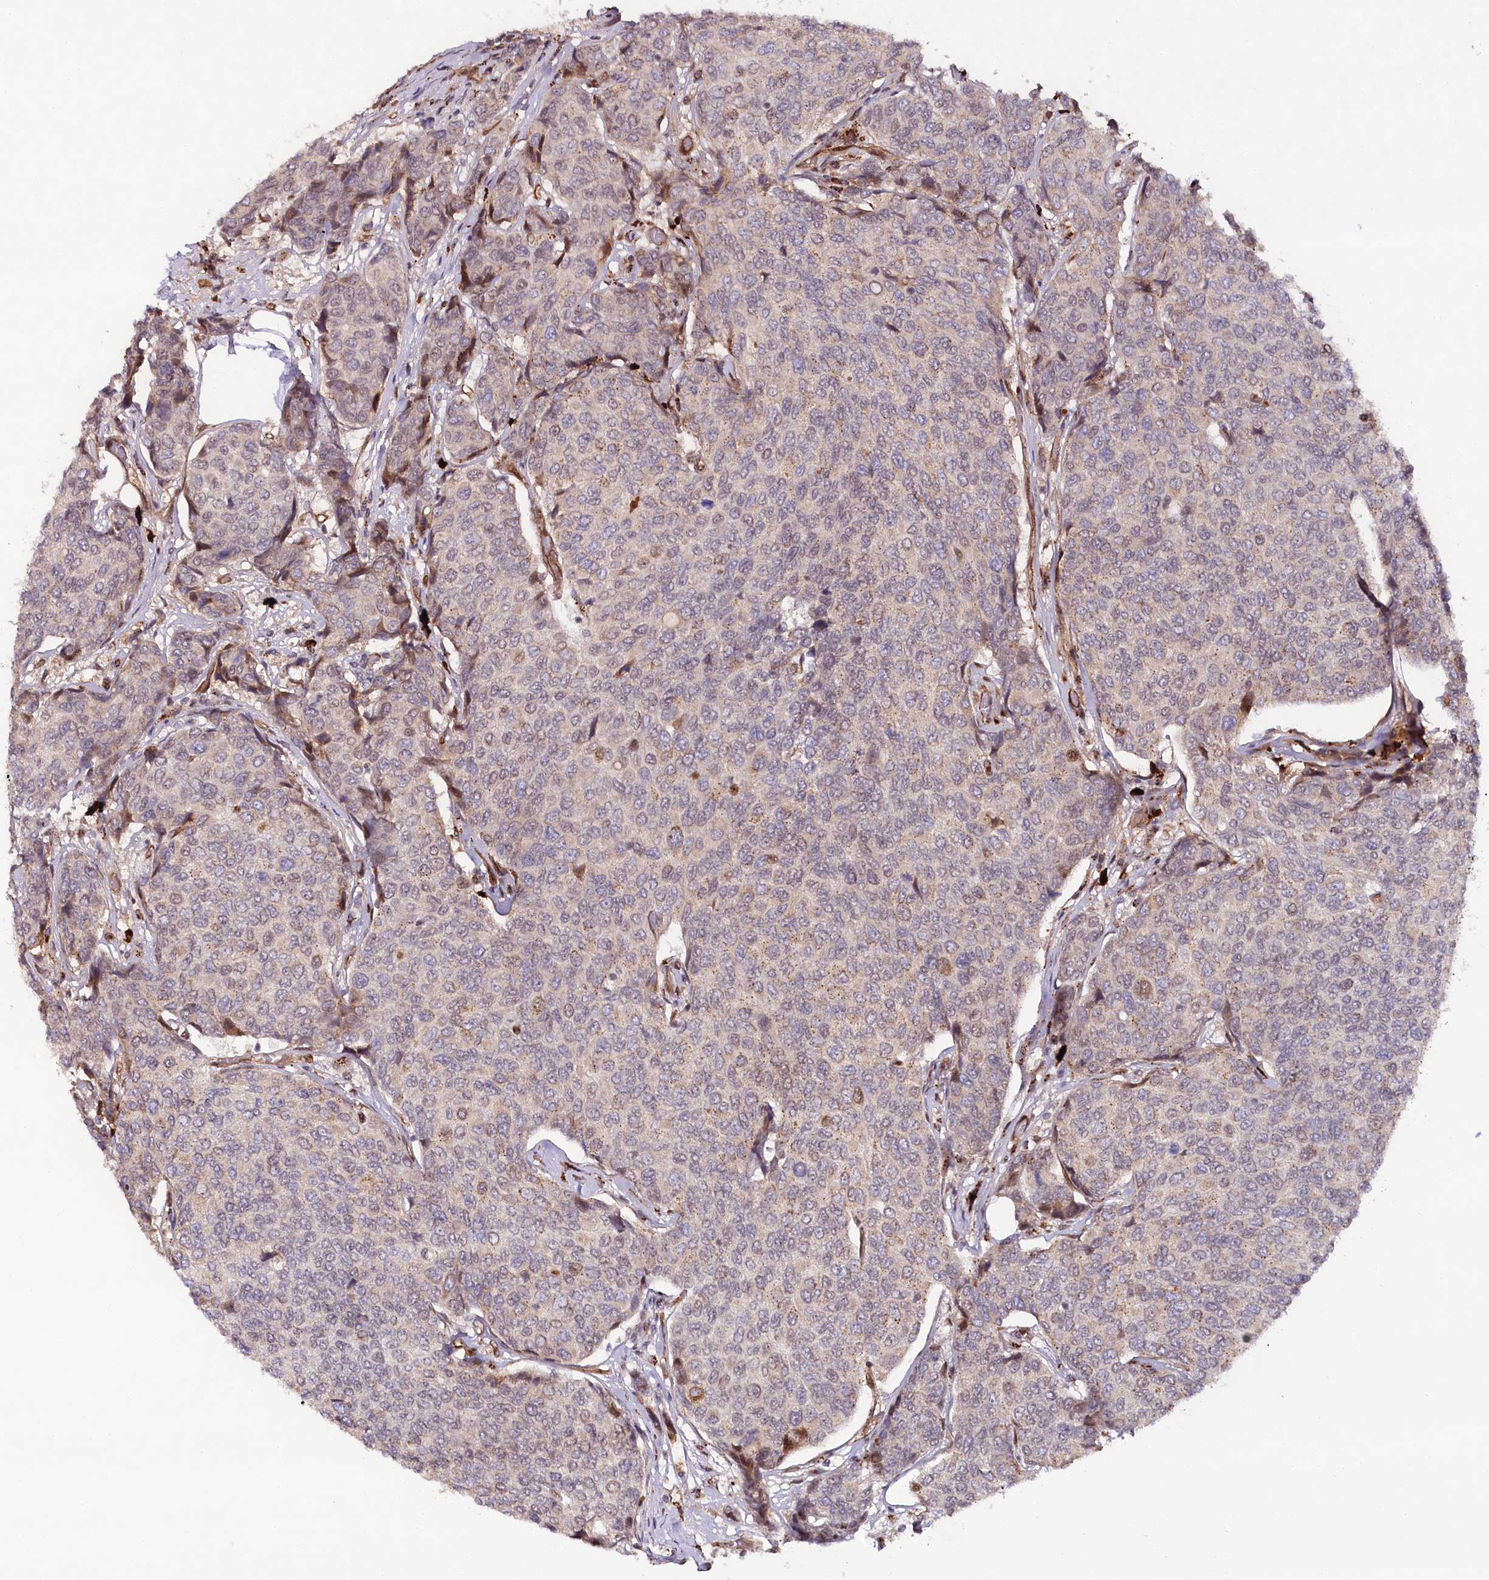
{"staining": {"intensity": "moderate", "quantity": "<25%", "location": "cytoplasmic/membranous"}, "tissue": "breast cancer", "cell_type": "Tumor cells", "image_type": "cancer", "snomed": [{"axis": "morphology", "description": "Duct carcinoma"}, {"axis": "topography", "description": "Breast"}], "caption": "An IHC image of neoplastic tissue is shown. Protein staining in brown highlights moderate cytoplasmic/membranous positivity in breast infiltrating ductal carcinoma within tumor cells.", "gene": "COPG1", "patient": {"sex": "female", "age": 55}}